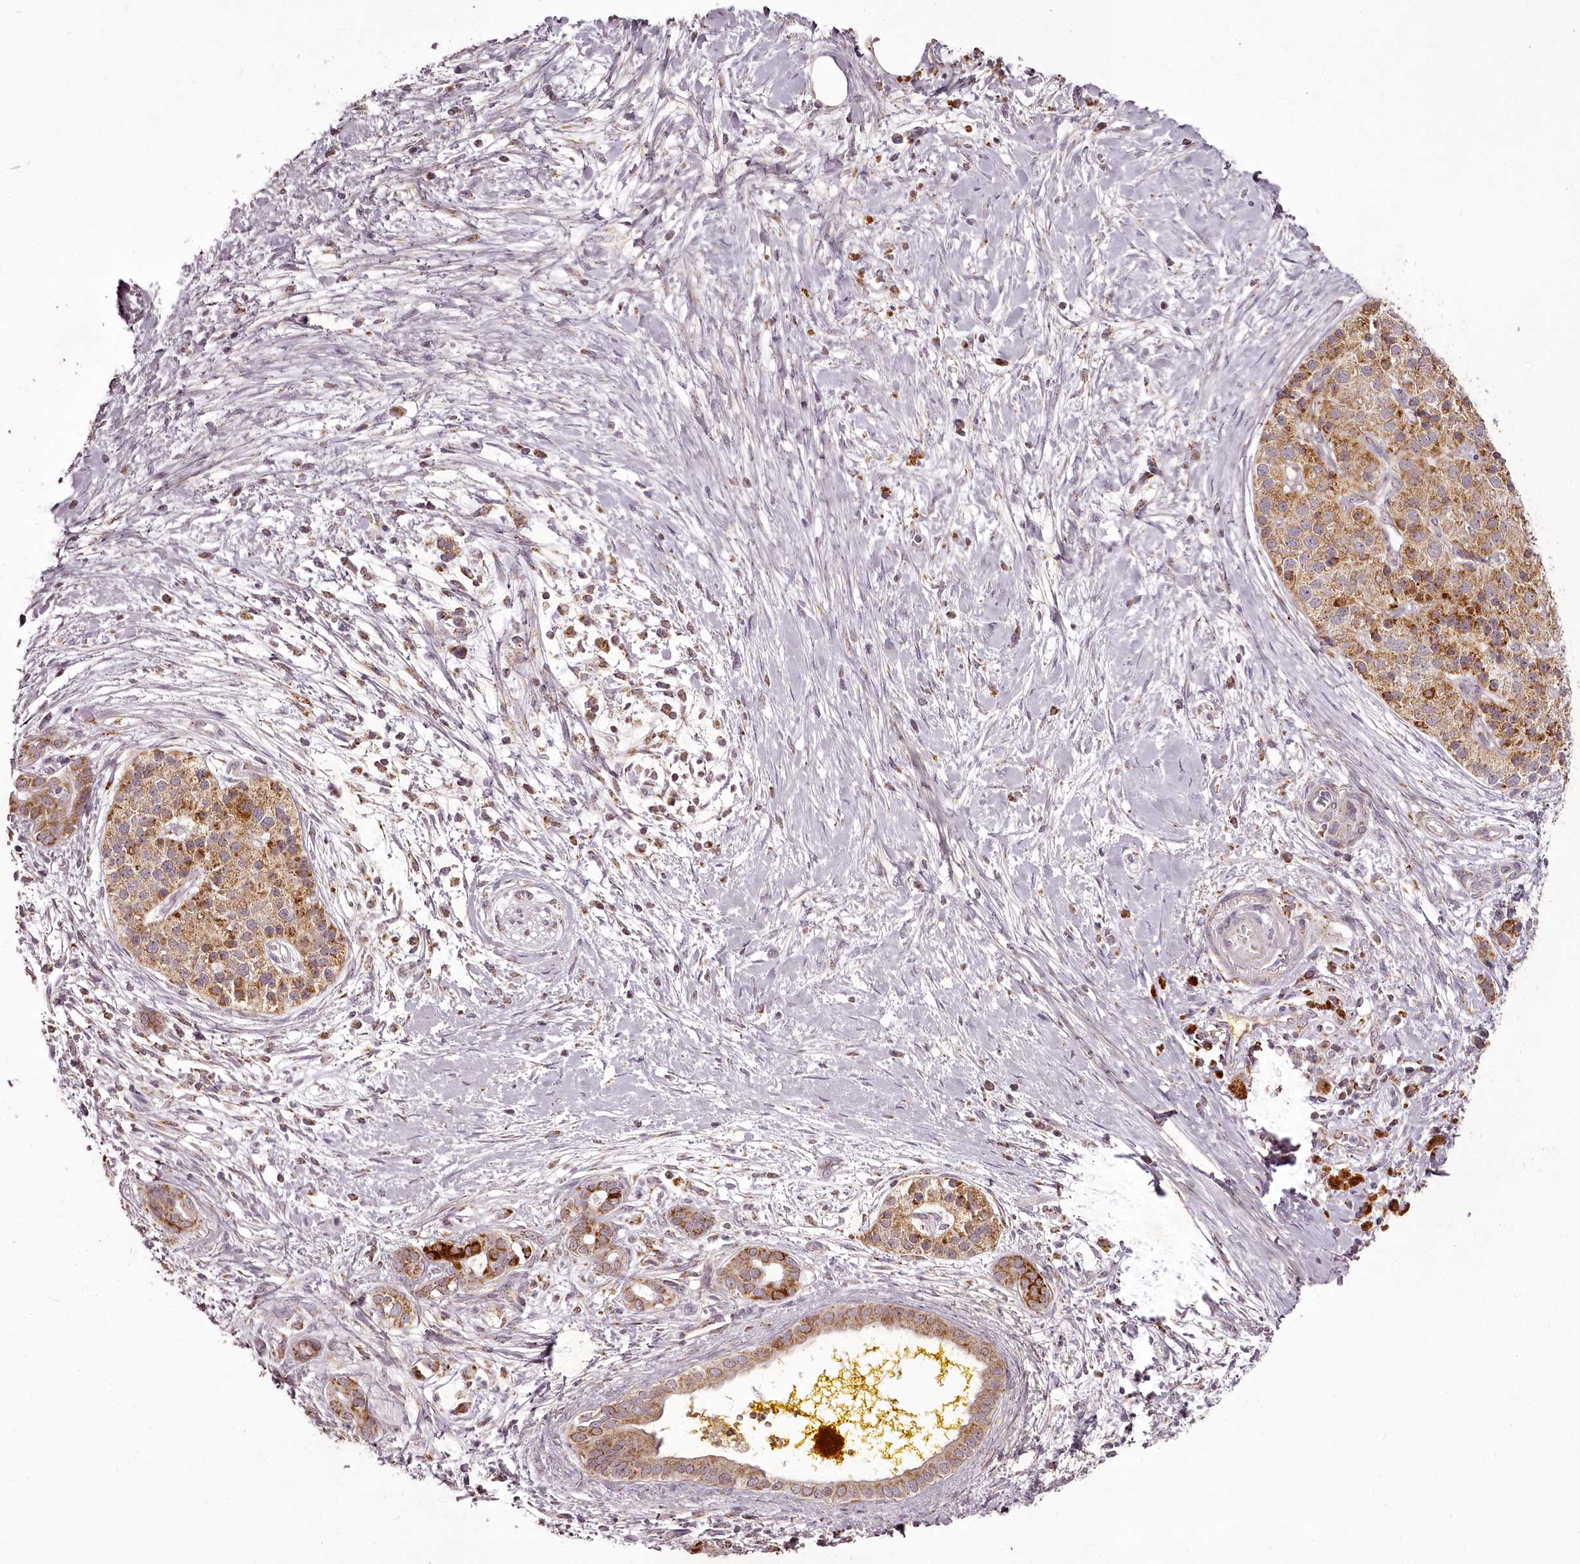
{"staining": {"intensity": "moderate", "quantity": ">75%", "location": "cytoplasmic/membranous"}, "tissue": "pancreatic cancer", "cell_type": "Tumor cells", "image_type": "cancer", "snomed": [{"axis": "morphology", "description": "Adenocarcinoma, NOS"}, {"axis": "topography", "description": "Pancreas"}], "caption": "This histopathology image displays IHC staining of human pancreatic cancer, with medium moderate cytoplasmic/membranous expression in approximately >75% of tumor cells.", "gene": "CHCHD2", "patient": {"sex": "male", "age": 58}}